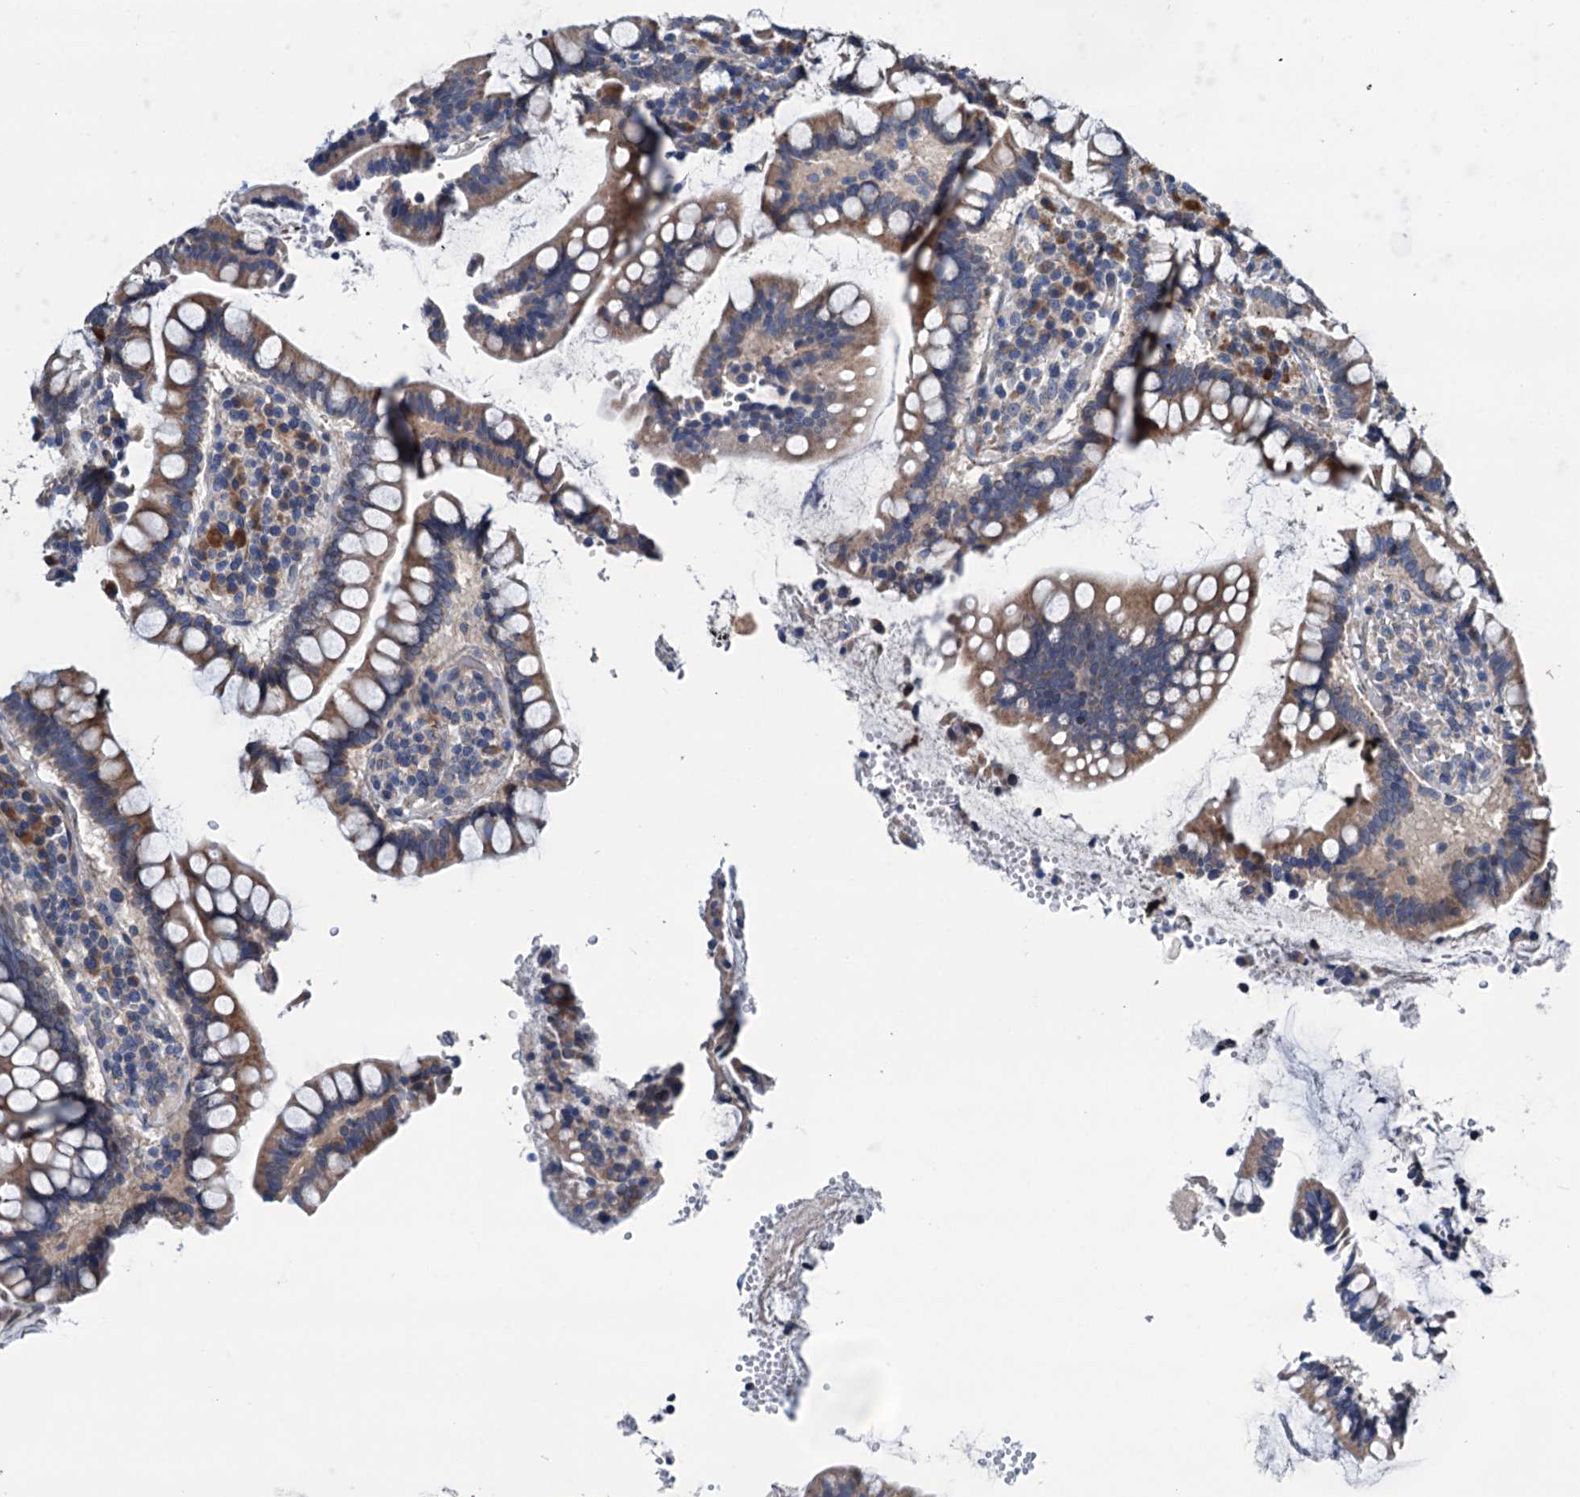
{"staining": {"intensity": "moderate", "quantity": "<25%", "location": "cytoplasmic/membranous"}, "tissue": "colon", "cell_type": "Endothelial cells", "image_type": "normal", "snomed": [{"axis": "morphology", "description": "Normal tissue, NOS"}, {"axis": "topography", "description": "Colon"}], "caption": "Immunohistochemical staining of unremarkable colon exhibits <25% levels of moderate cytoplasmic/membranous protein staining in approximately <25% of endothelial cells.", "gene": "ELAC1", "patient": {"sex": "female", "age": 79}}